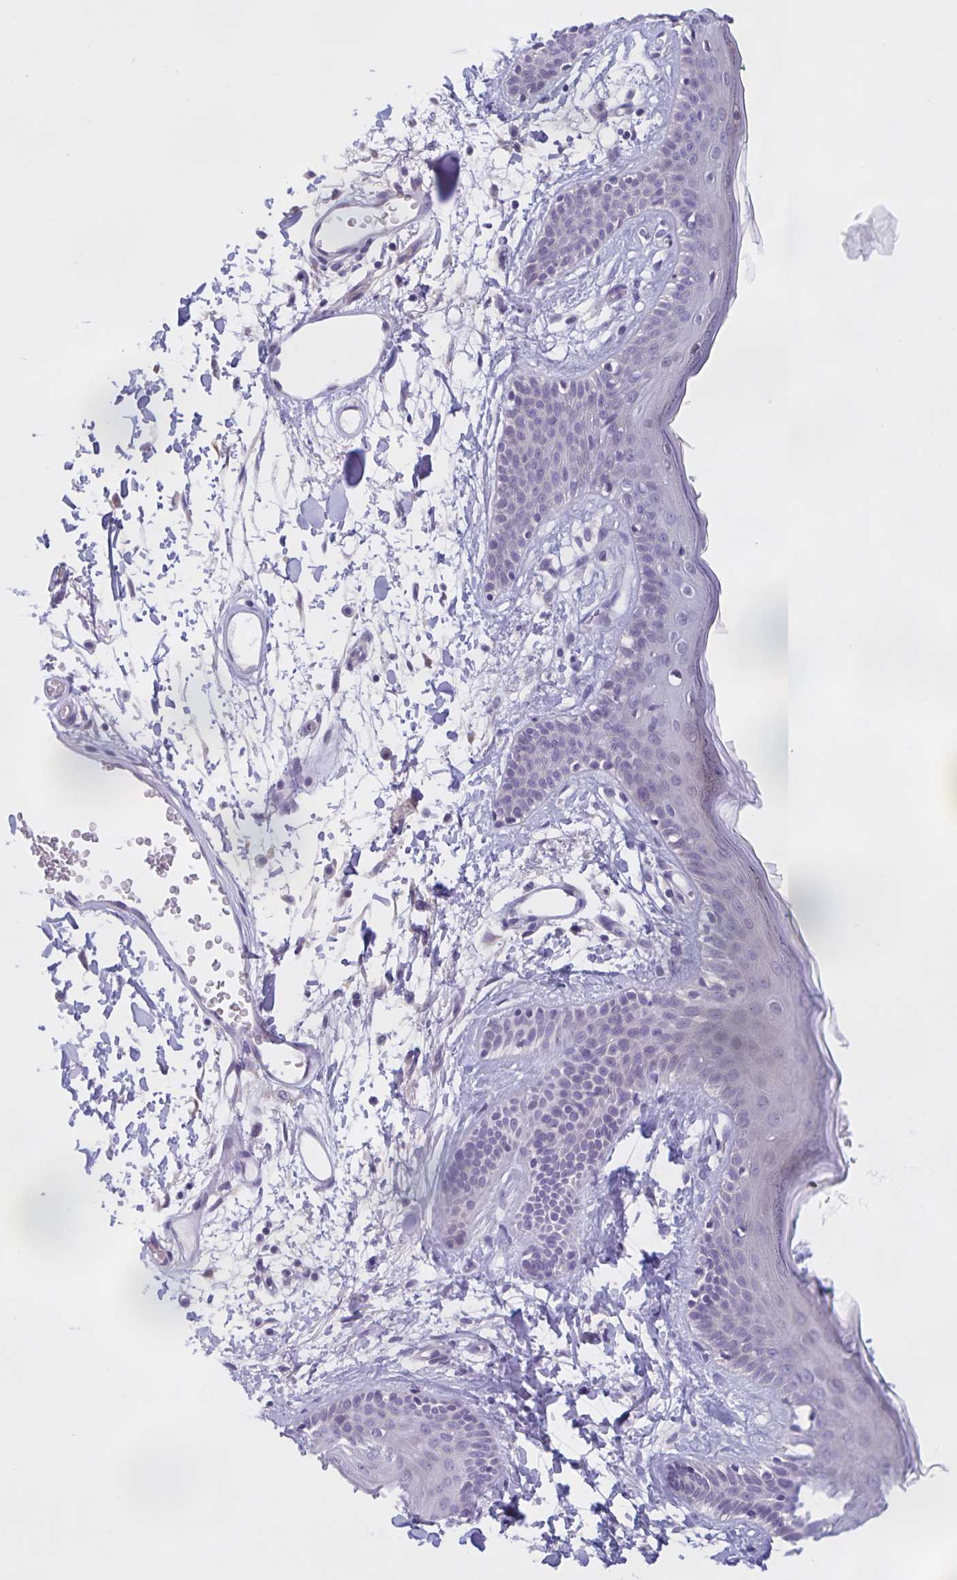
{"staining": {"intensity": "negative", "quantity": "none", "location": "none"}, "tissue": "skin", "cell_type": "Fibroblasts", "image_type": "normal", "snomed": [{"axis": "morphology", "description": "Normal tissue, NOS"}, {"axis": "topography", "description": "Skin"}], "caption": "Protein analysis of normal skin reveals no significant positivity in fibroblasts. (Immunohistochemistry, brightfield microscopy, high magnification).", "gene": "DMGDH", "patient": {"sex": "male", "age": 79}}